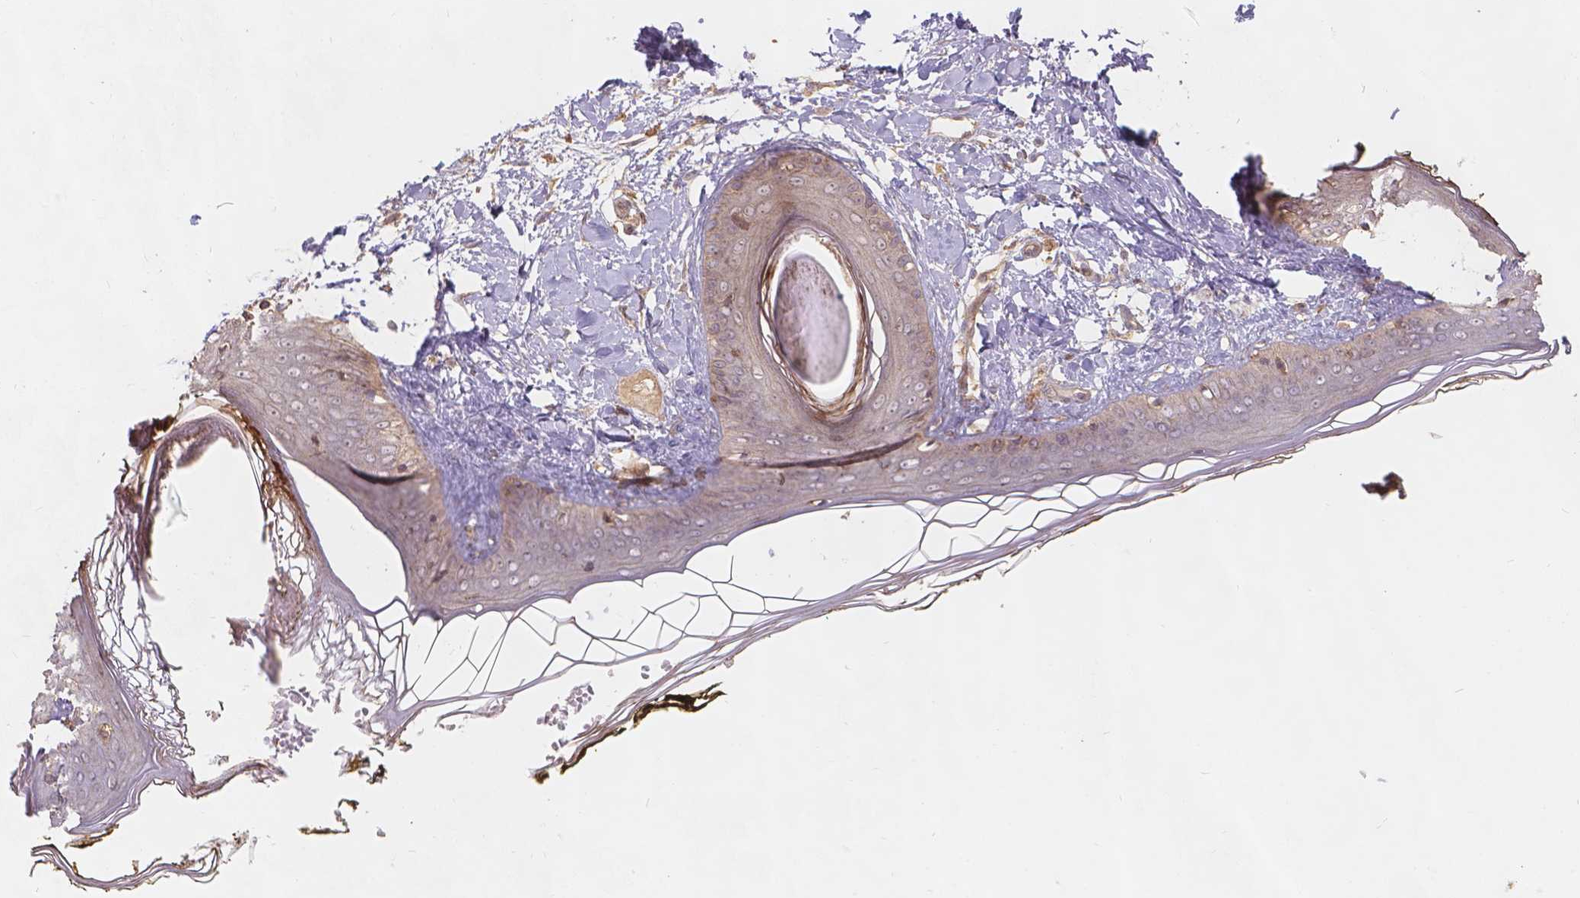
{"staining": {"intensity": "moderate", "quantity": ">75%", "location": "cytoplasmic/membranous"}, "tissue": "skin", "cell_type": "Fibroblasts", "image_type": "normal", "snomed": [{"axis": "morphology", "description": "Normal tissue, NOS"}, {"axis": "topography", "description": "Skin"}], "caption": "An IHC photomicrograph of unremarkable tissue is shown. Protein staining in brown shows moderate cytoplasmic/membranous positivity in skin within fibroblasts. (DAB (3,3'-diaminobenzidine) IHC with brightfield microscopy, high magnification).", "gene": "XPR1", "patient": {"sex": "female", "age": 34}}